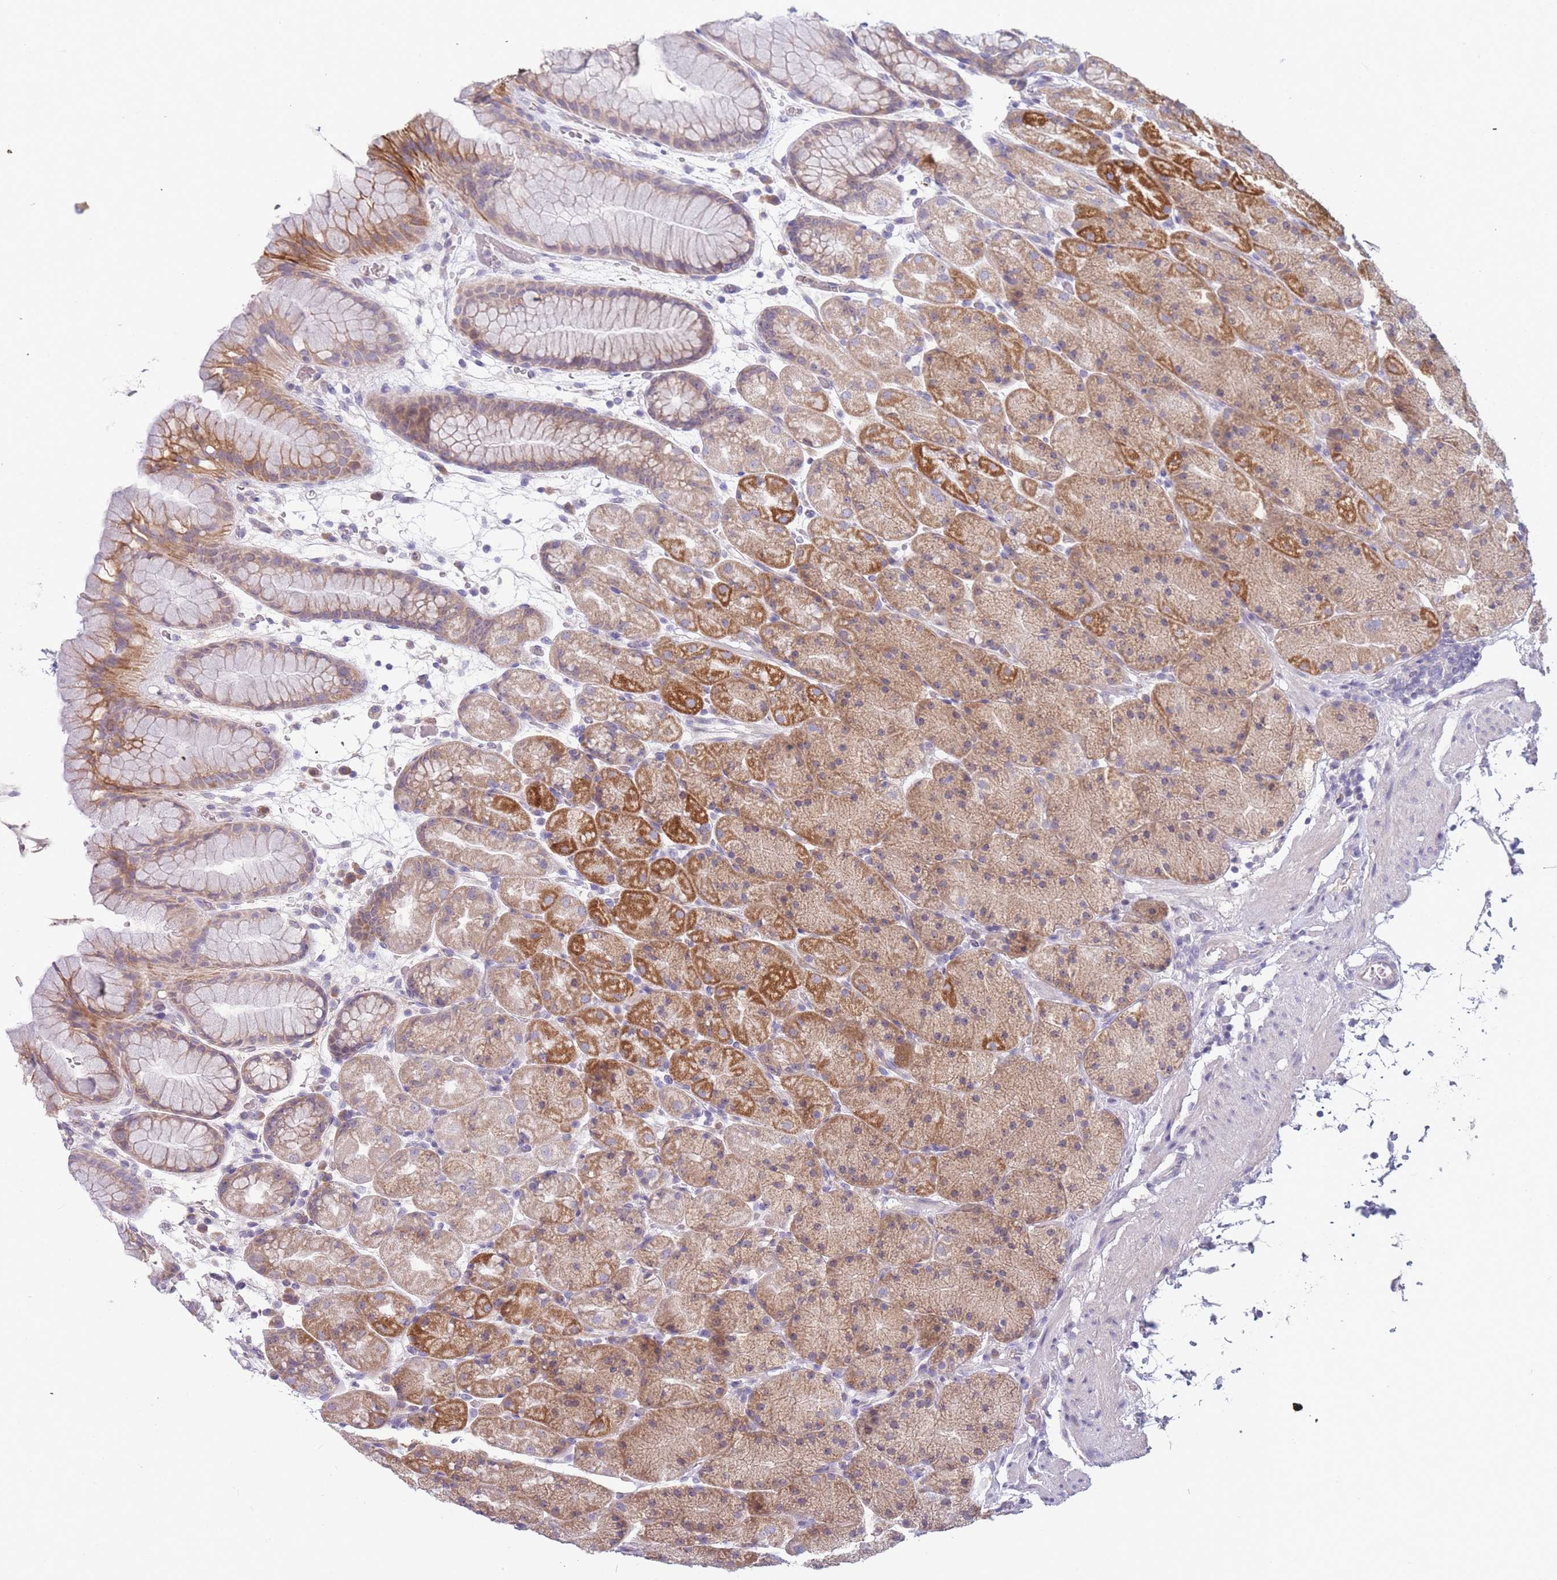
{"staining": {"intensity": "strong", "quantity": "25%-75%", "location": "cytoplasmic/membranous"}, "tissue": "stomach", "cell_type": "Glandular cells", "image_type": "normal", "snomed": [{"axis": "morphology", "description": "Normal tissue, NOS"}, {"axis": "topography", "description": "Stomach, upper"}, {"axis": "topography", "description": "Stomach, lower"}], "caption": "Immunohistochemical staining of unremarkable stomach shows high levels of strong cytoplasmic/membranous staining in approximately 25%-75% of glandular cells. (DAB = brown stain, brightfield microscopy at high magnification).", "gene": "NDUFAF6", "patient": {"sex": "male", "age": 67}}